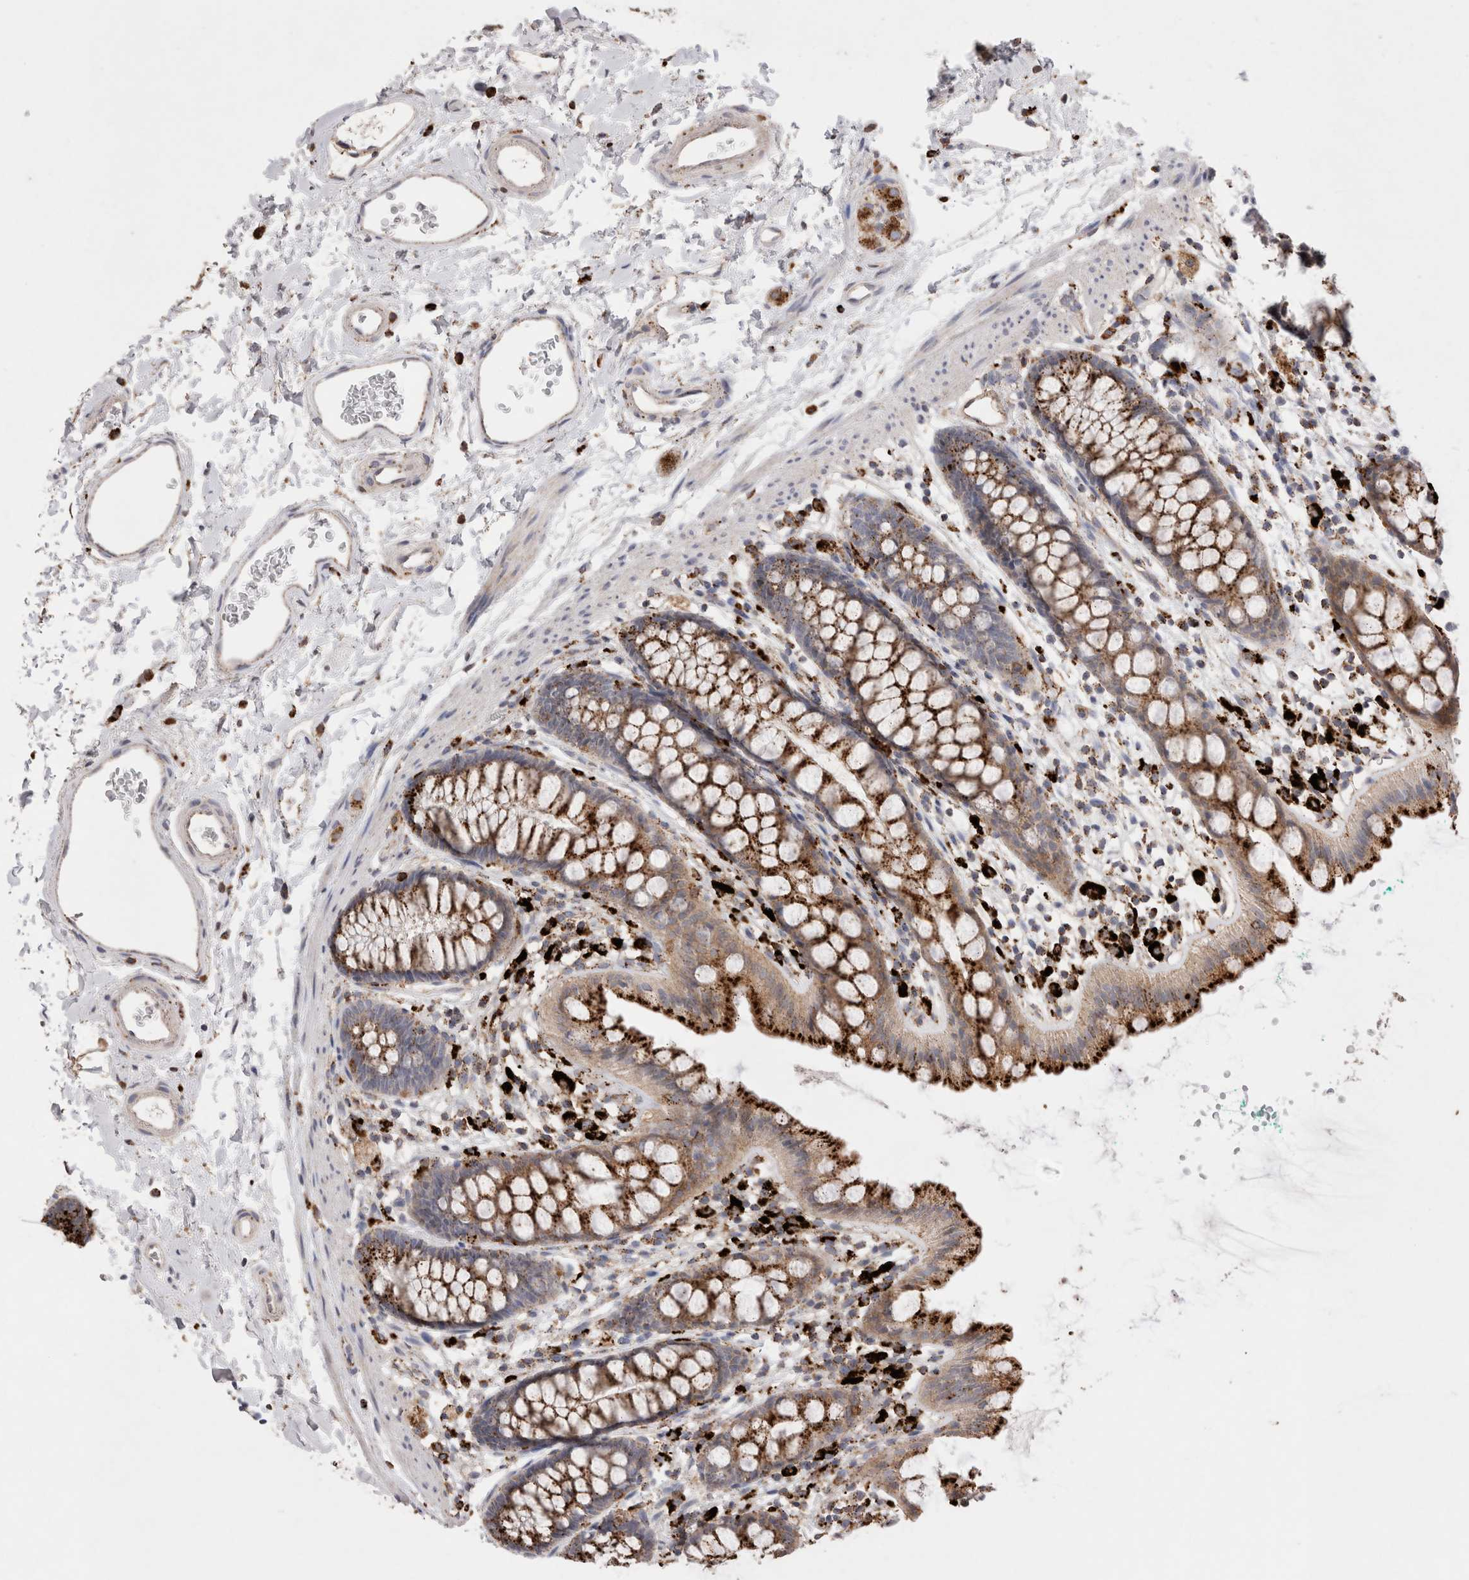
{"staining": {"intensity": "strong", "quantity": ">75%", "location": "cytoplasmic/membranous"}, "tissue": "rectum", "cell_type": "Glandular cells", "image_type": "normal", "snomed": [{"axis": "morphology", "description": "Normal tissue, NOS"}, {"axis": "topography", "description": "Rectum"}], "caption": "A high amount of strong cytoplasmic/membranous expression is present in approximately >75% of glandular cells in unremarkable rectum.", "gene": "CTSA", "patient": {"sex": "female", "age": 65}}